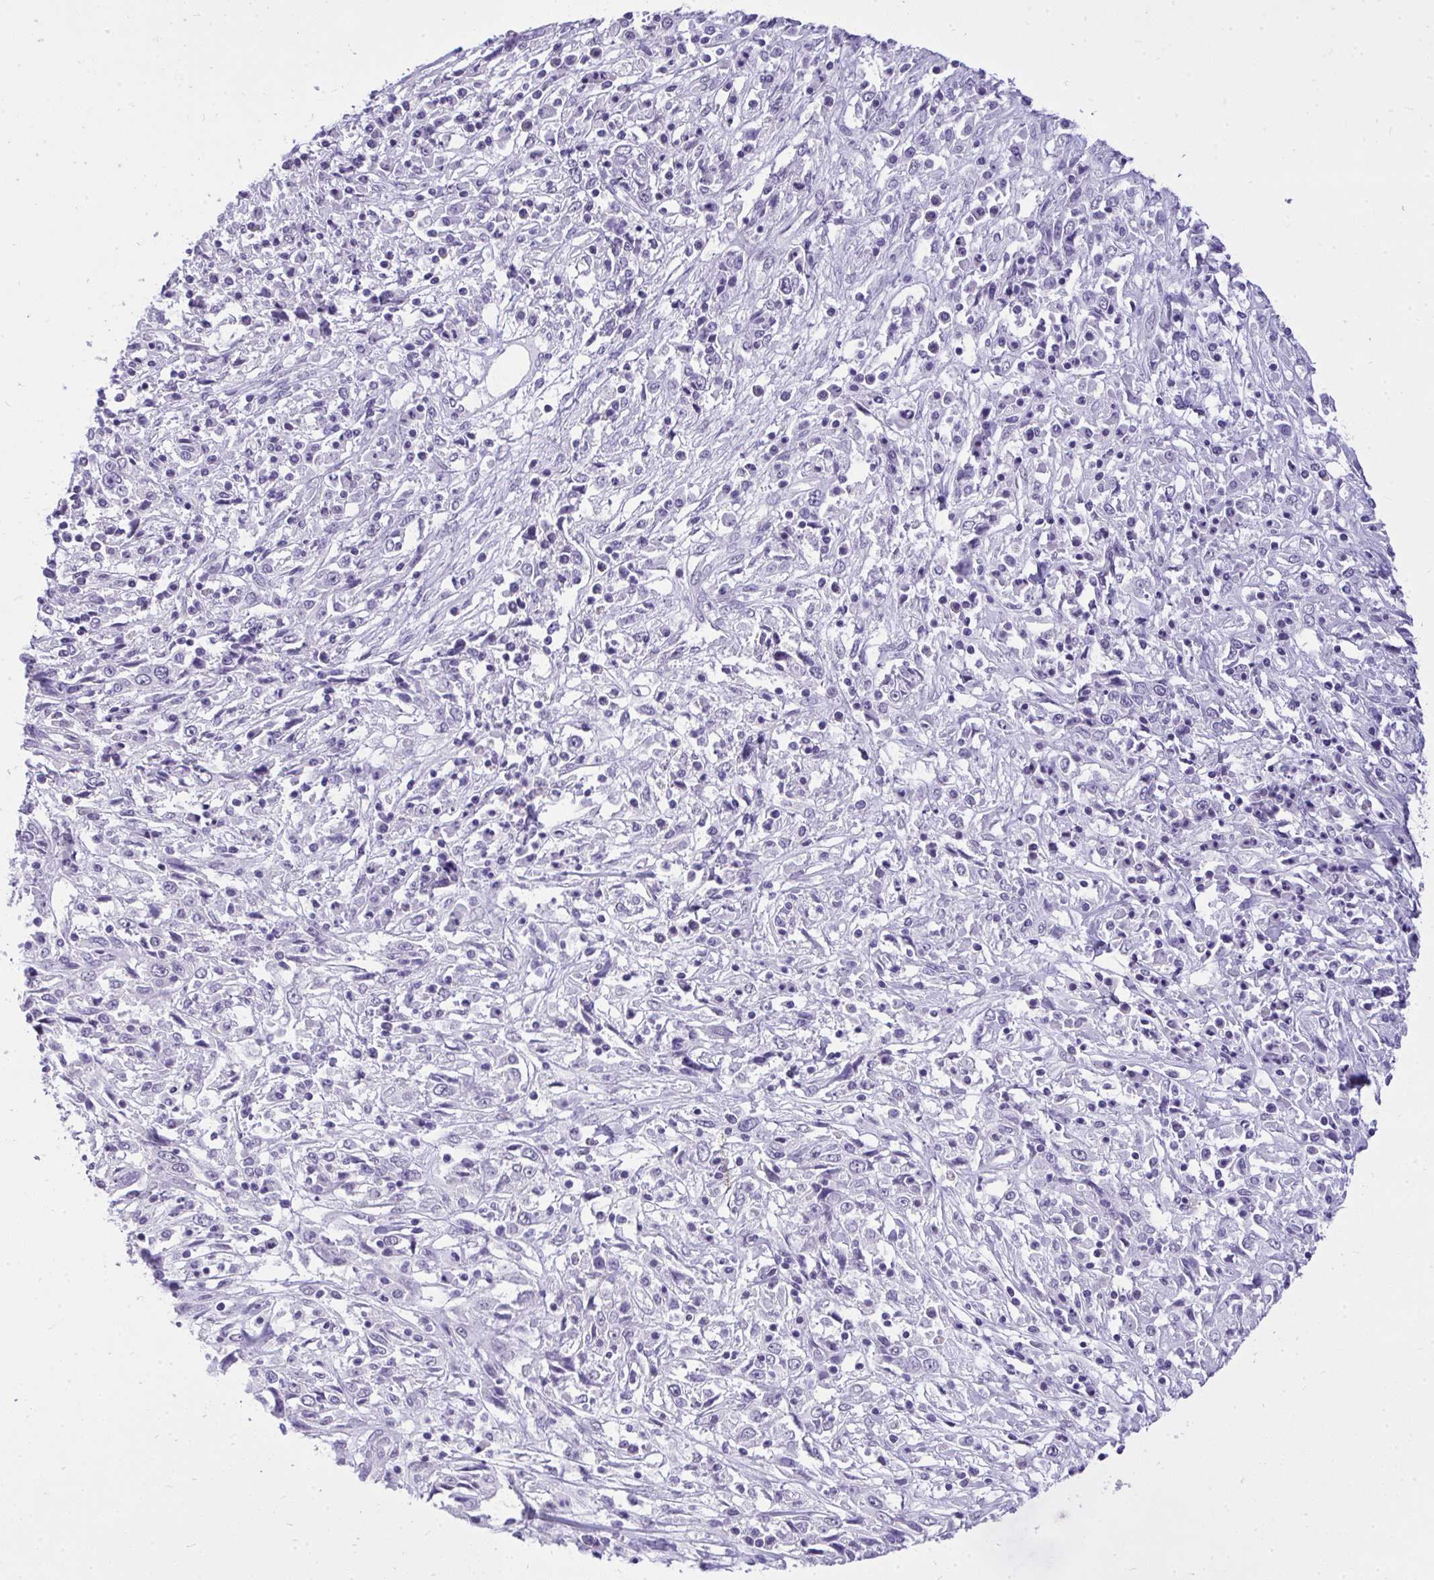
{"staining": {"intensity": "negative", "quantity": "none", "location": "none"}, "tissue": "cervical cancer", "cell_type": "Tumor cells", "image_type": "cancer", "snomed": [{"axis": "morphology", "description": "Adenocarcinoma, NOS"}, {"axis": "topography", "description": "Cervix"}], "caption": "A micrograph of cervical cancer (adenocarcinoma) stained for a protein reveals no brown staining in tumor cells. (Stains: DAB immunohistochemistry with hematoxylin counter stain, Microscopy: brightfield microscopy at high magnification).", "gene": "PRM2", "patient": {"sex": "female", "age": 40}}